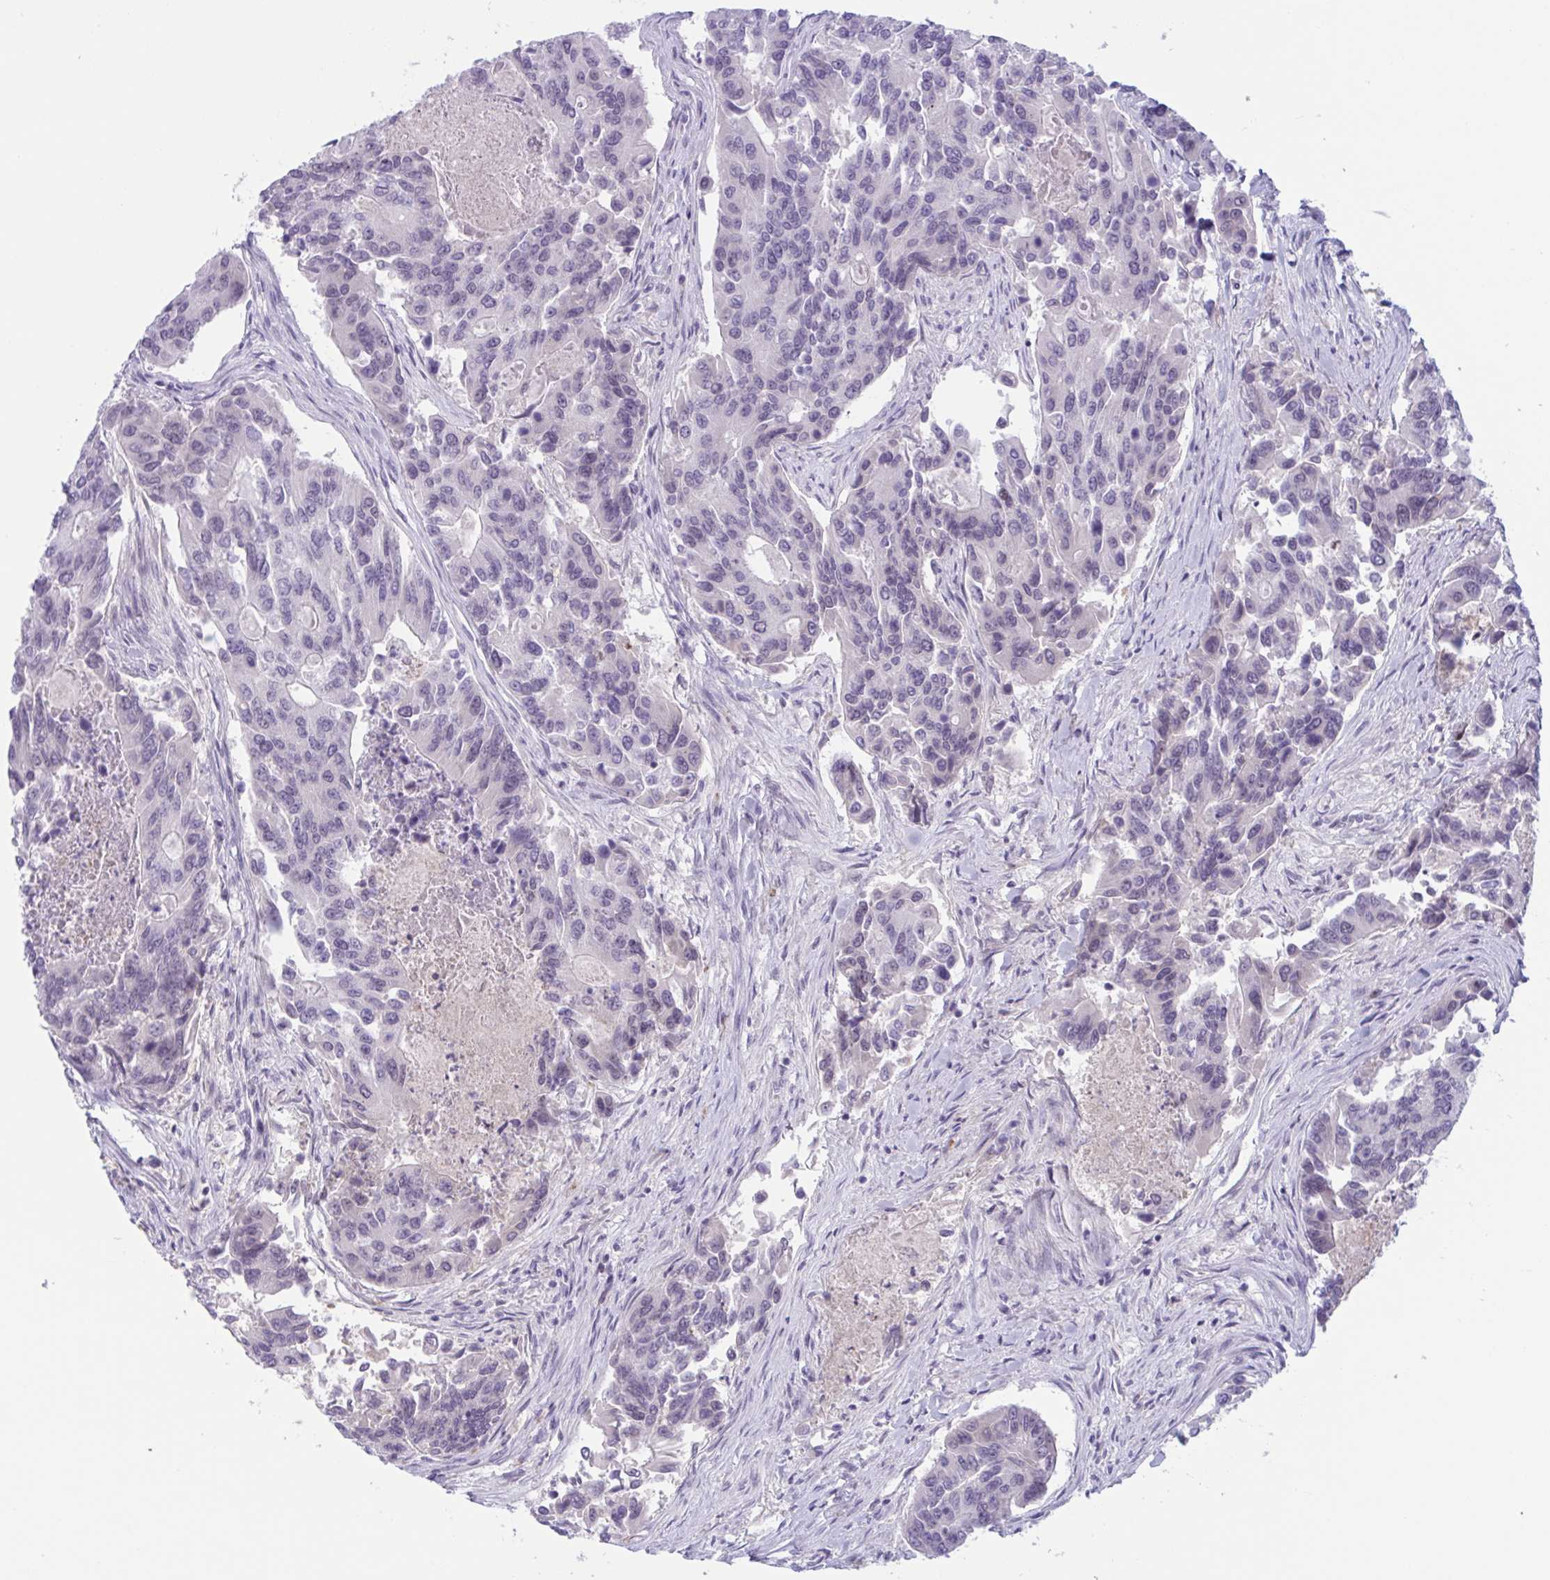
{"staining": {"intensity": "negative", "quantity": "none", "location": "none"}, "tissue": "colorectal cancer", "cell_type": "Tumor cells", "image_type": "cancer", "snomed": [{"axis": "morphology", "description": "Adenocarcinoma, NOS"}, {"axis": "topography", "description": "Colon"}], "caption": "IHC image of human colorectal cancer (adenocarcinoma) stained for a protein (brown), which shows no staining in tumor cells.", "gene": "WNT9B", "patient": {"sex": "female", "age": 67}}